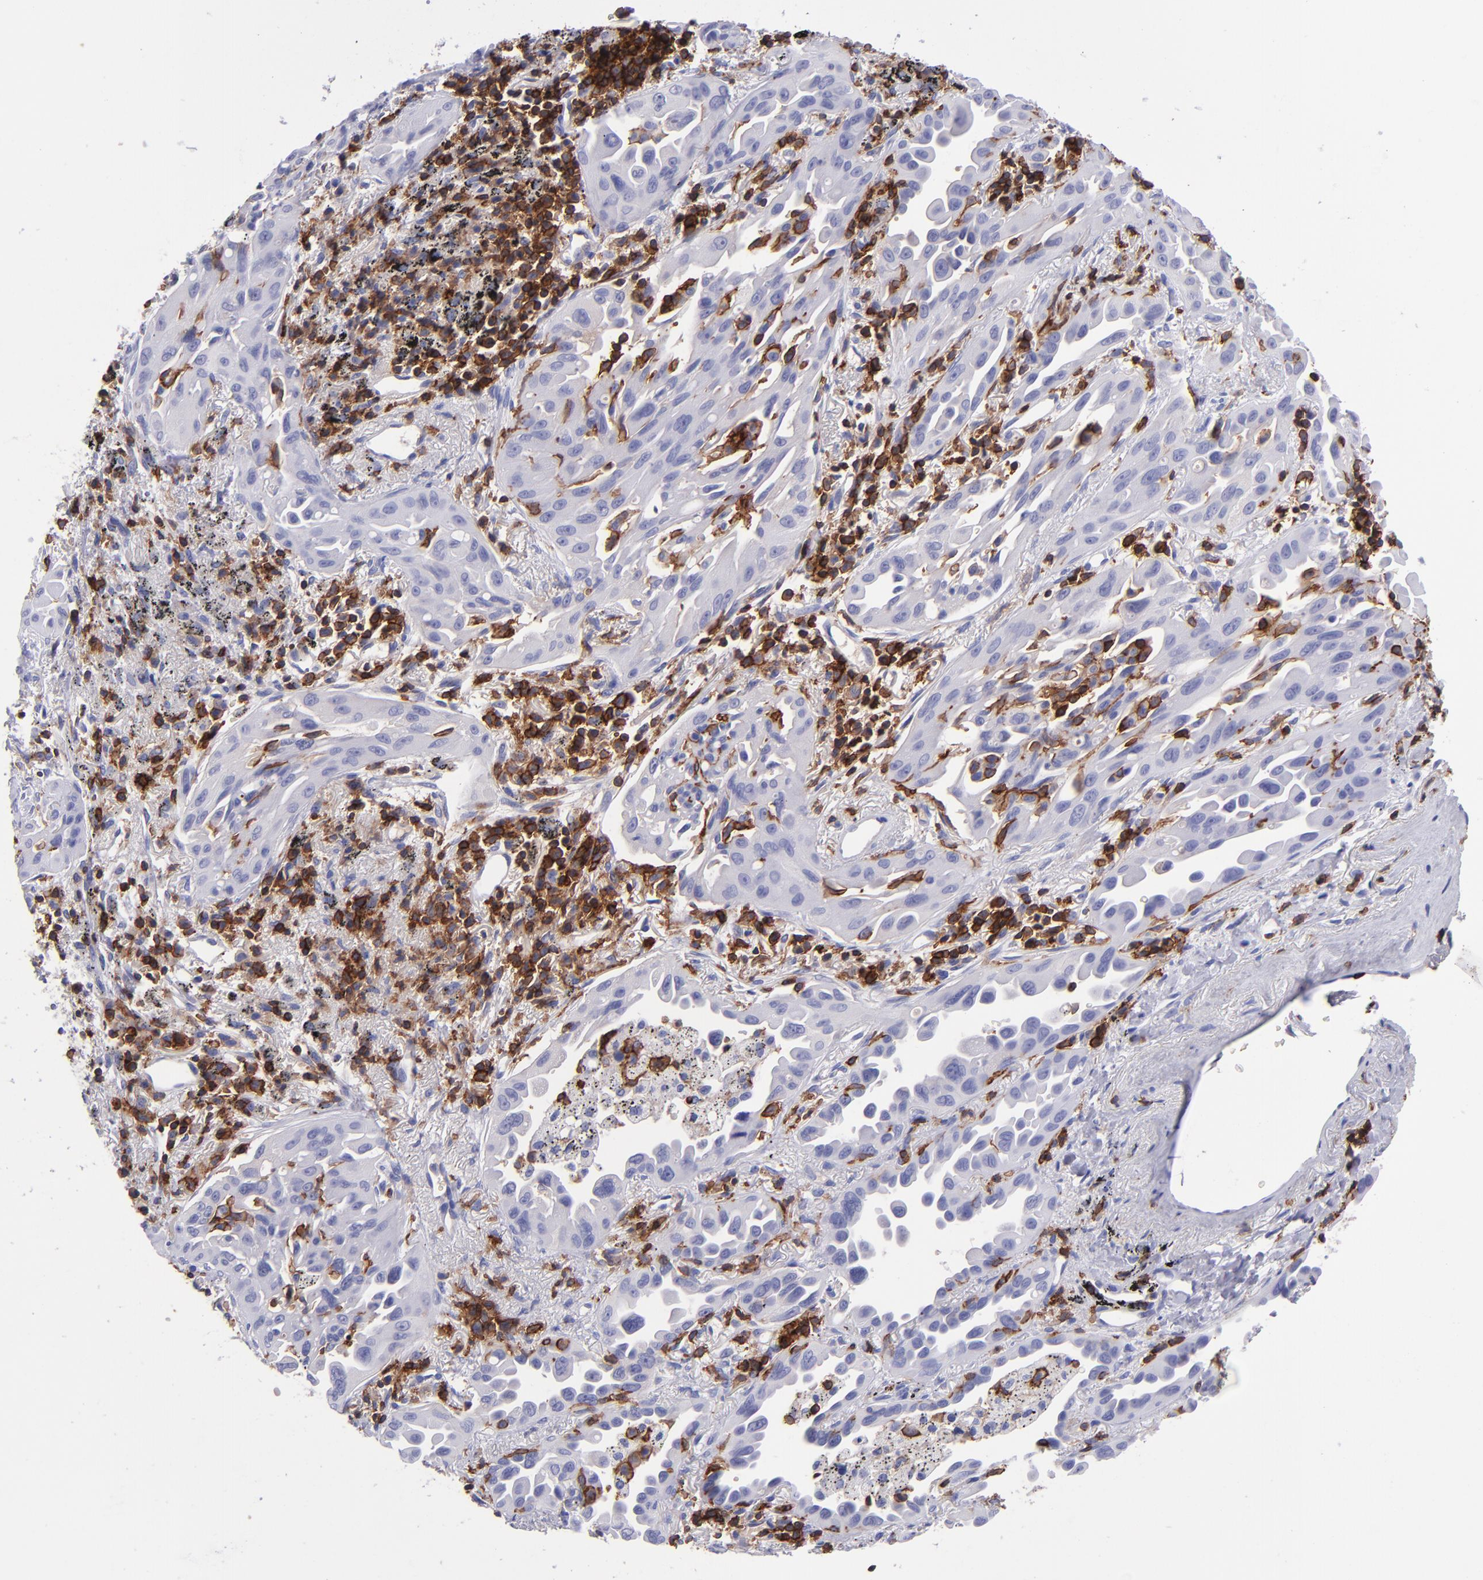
{"staining": {"intensity": "moderate", "quantity": "<25%", "location": "cytoplasmic/membranous"}, "tissue": "lung cancer", "cell_type": "Tumor cells", "image_type": "cancer", "snomed": [{"axis": "morphology", "description": "Adenocarcinoma, NOS"}, {"axis": "topography", "description": "Lung"}], "caption": "There is low levels of moderate cytoplasmic/membranous staining in tumor cells of adenocarcinoma (lung), as demonstrated by immunohistochemical staining (brown color).", "gene": "ICAM3", "patient": {"sex": "male", "age": 68}}